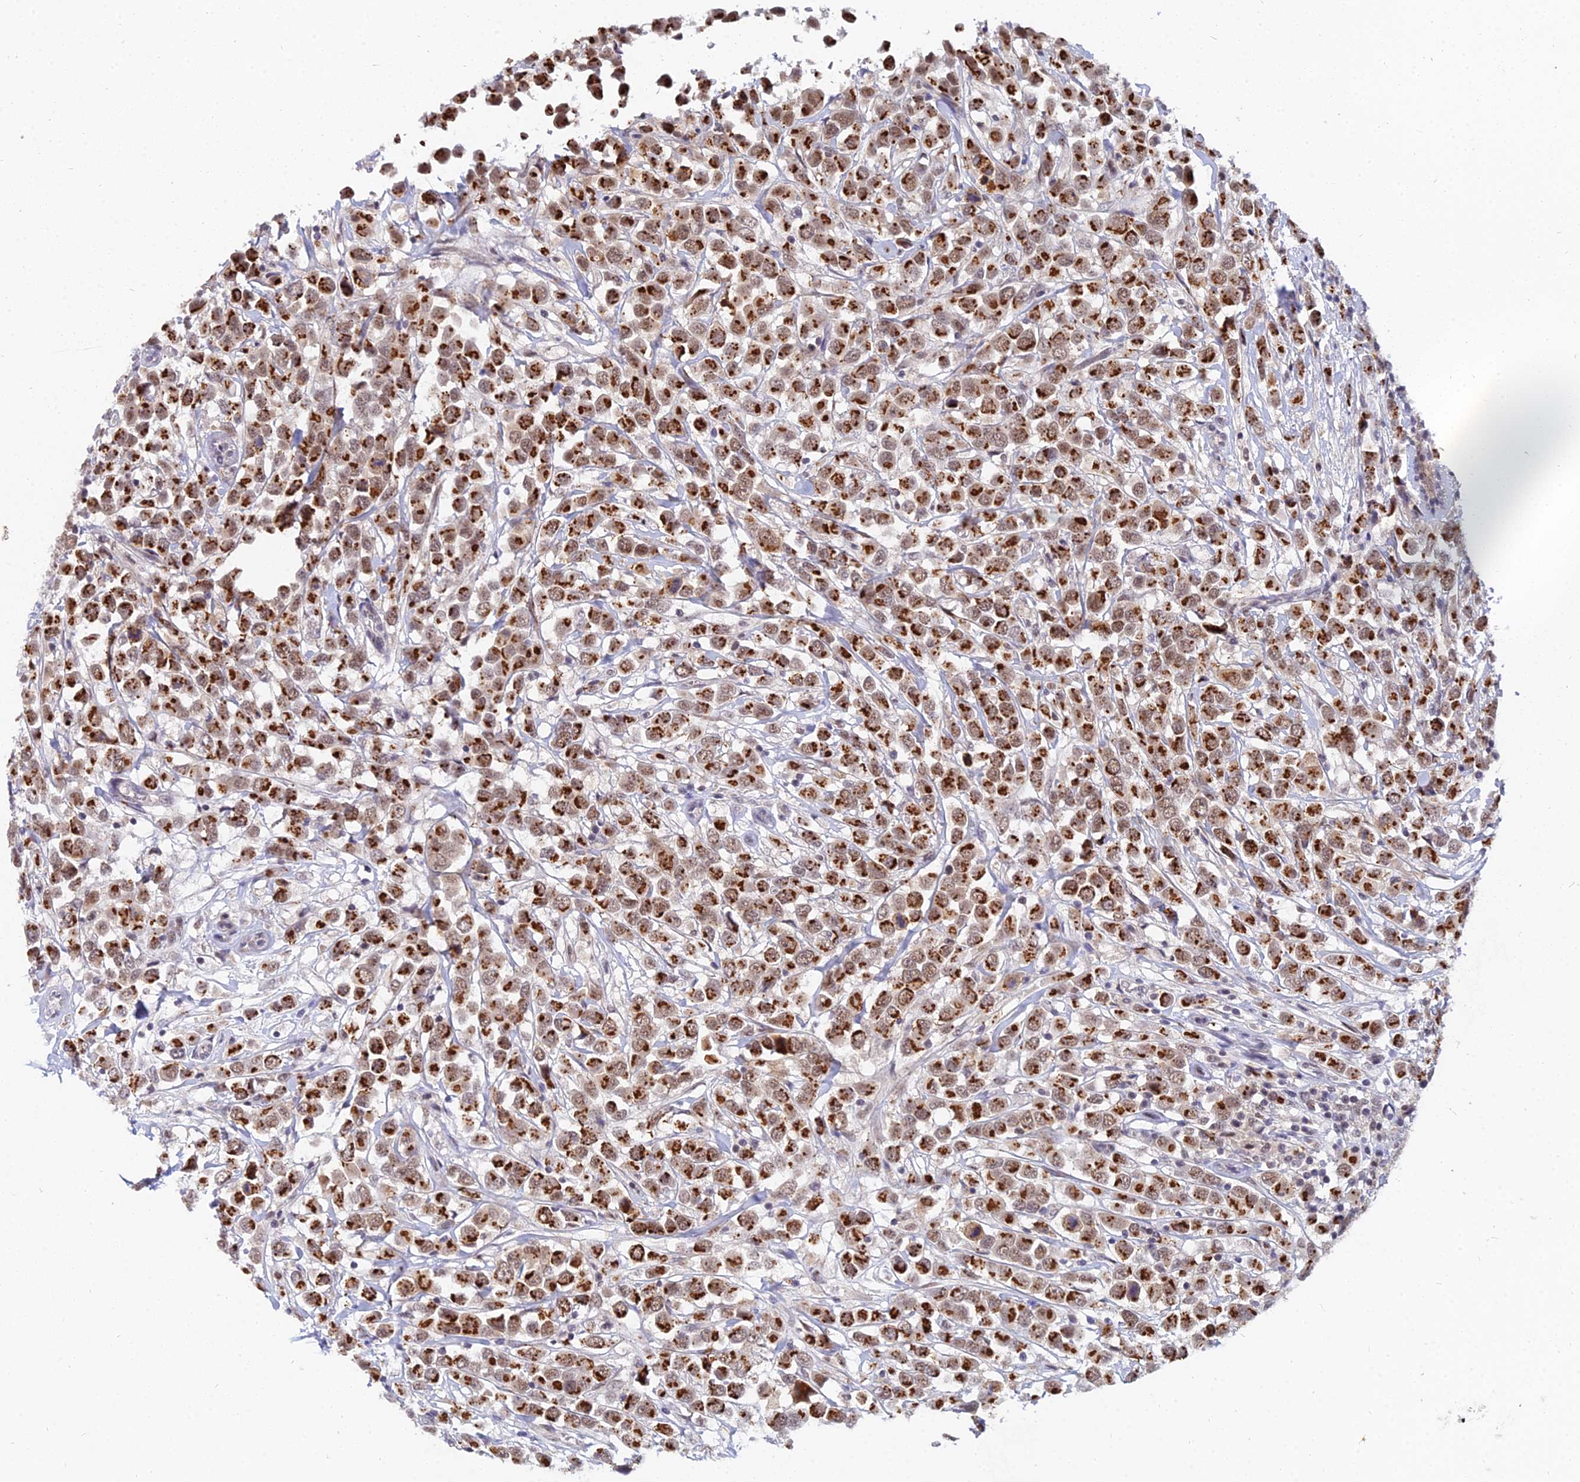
{"staining": {"intensity": "strong", "quantity": ">75%", "location": "cytoplasmic/membranous,nuclear"}, "tissue": "breast cancer", "cell_type": "Tumor cells", "image_type": "cancer", "snomed": [{"axis": "morphology", "description": "Duct carcinoma"}, {"axis": "topography", "description": "Breast"}], "caption": "Tumor cells reveal high levels of strong cytoplasmic/membranous and nuclear expression in about >75% of cells in breast invasive ductal carcinoma. (DAB (3,3'-diaminobenzidine) = brown stain, brightfield microscopy at high magnification).", "gene": "THOC3", "patient": {"sex": "female", "age": 61}}